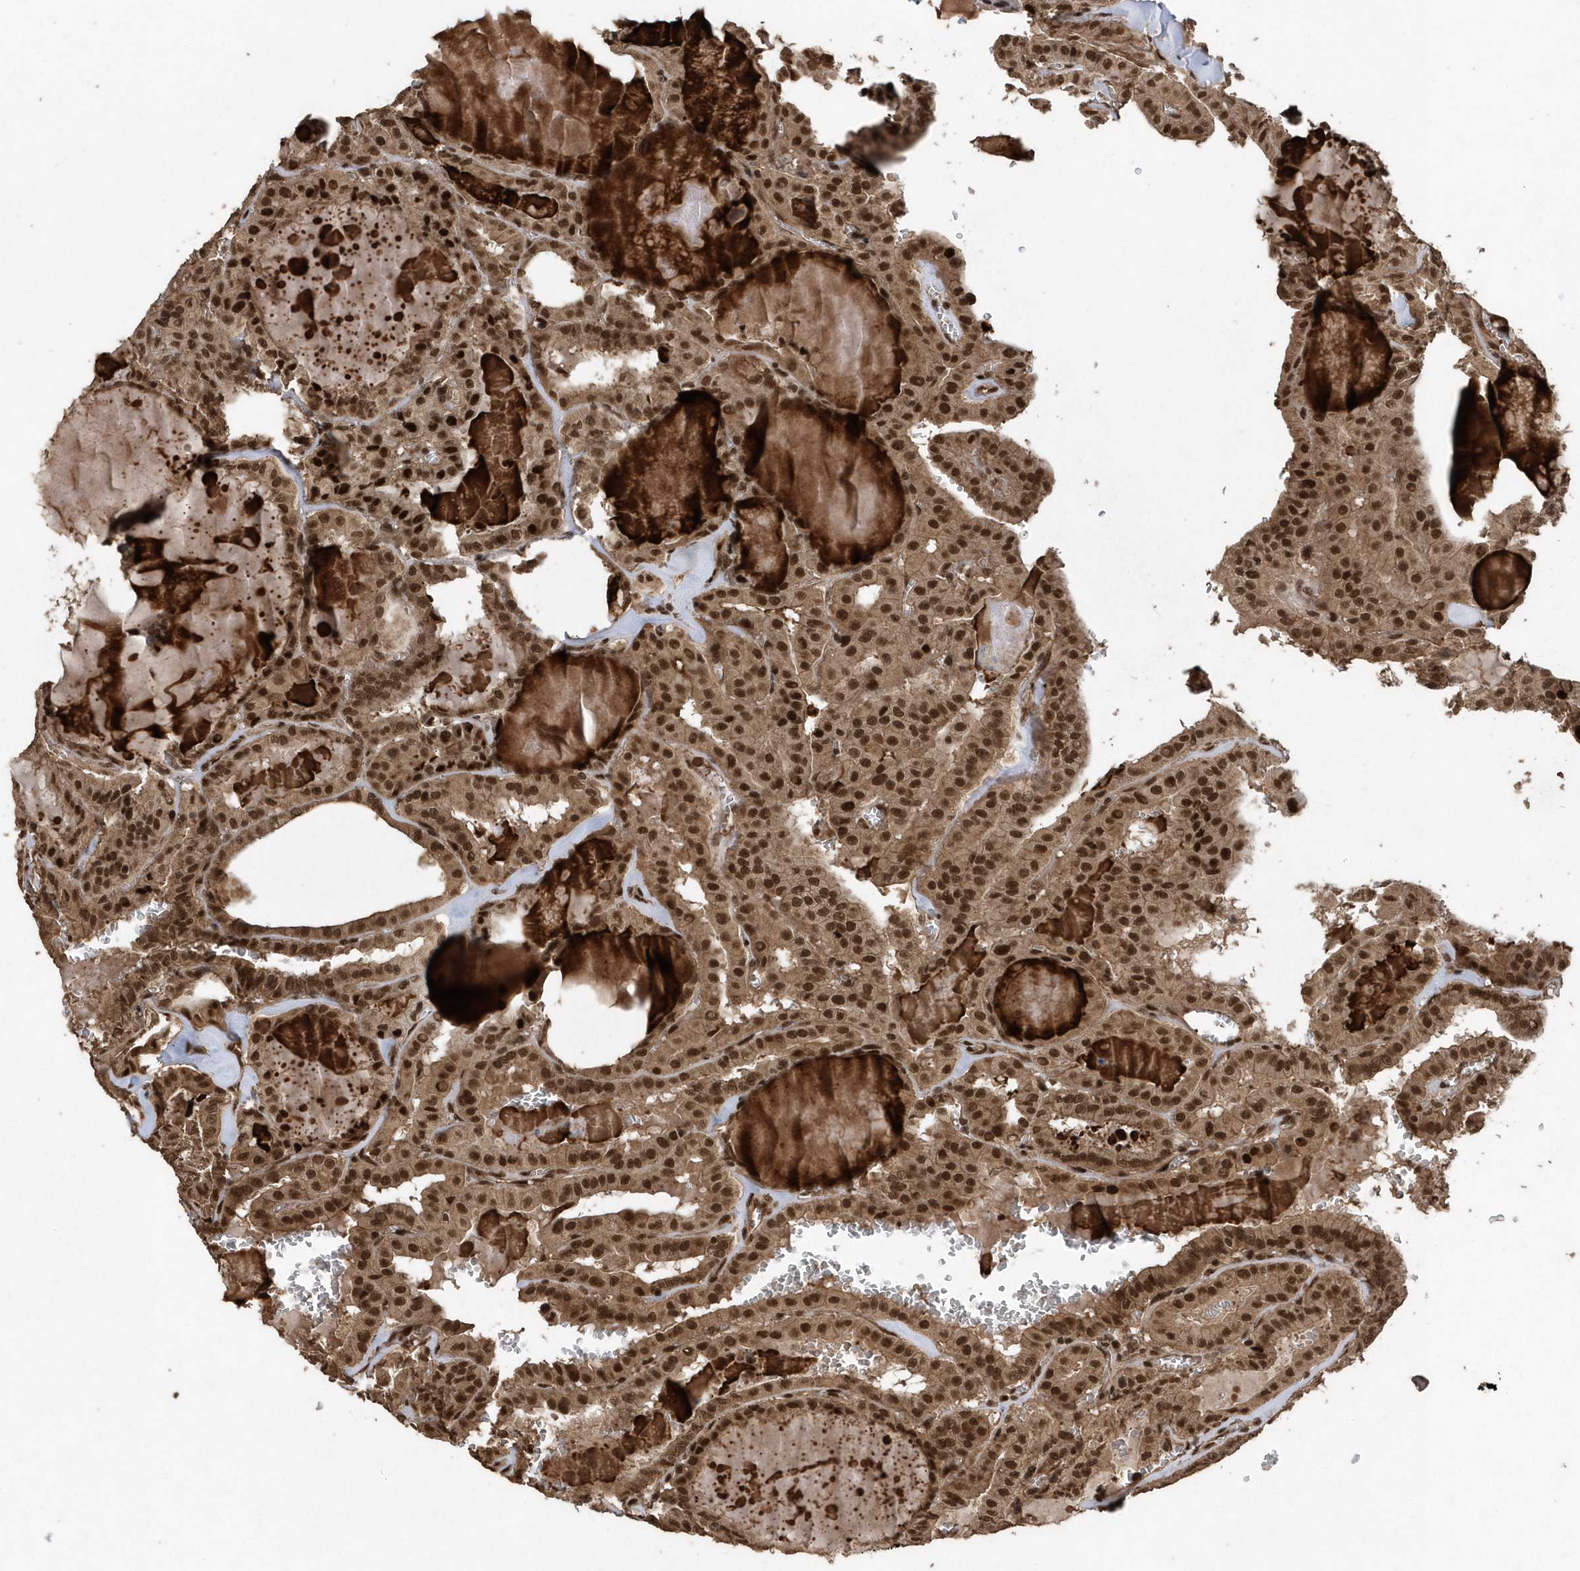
{"staining": {"intensity": "moderate", "quantity": ">75%", "location": "cytoplasmic/membranous,nuclear"}, "tissue": "thyroid cancer", "cell_type": "Tumor cells", "image_type": "cancer", "snomed": [{"axis": "morphology", "description": "Papillary adenocarcinoma, NOS"}, {"axis": "topography", "description": "Thyroid gland"}], "caption": "Tumor cells reveal medium levels of moderate cytoplasmic/membranous and nuclear expression in about >75% of cells in human thyroid papillary adenocarcinoma.", "gene": "INTS12", "patient": {"sex": "male", "age": 52}}